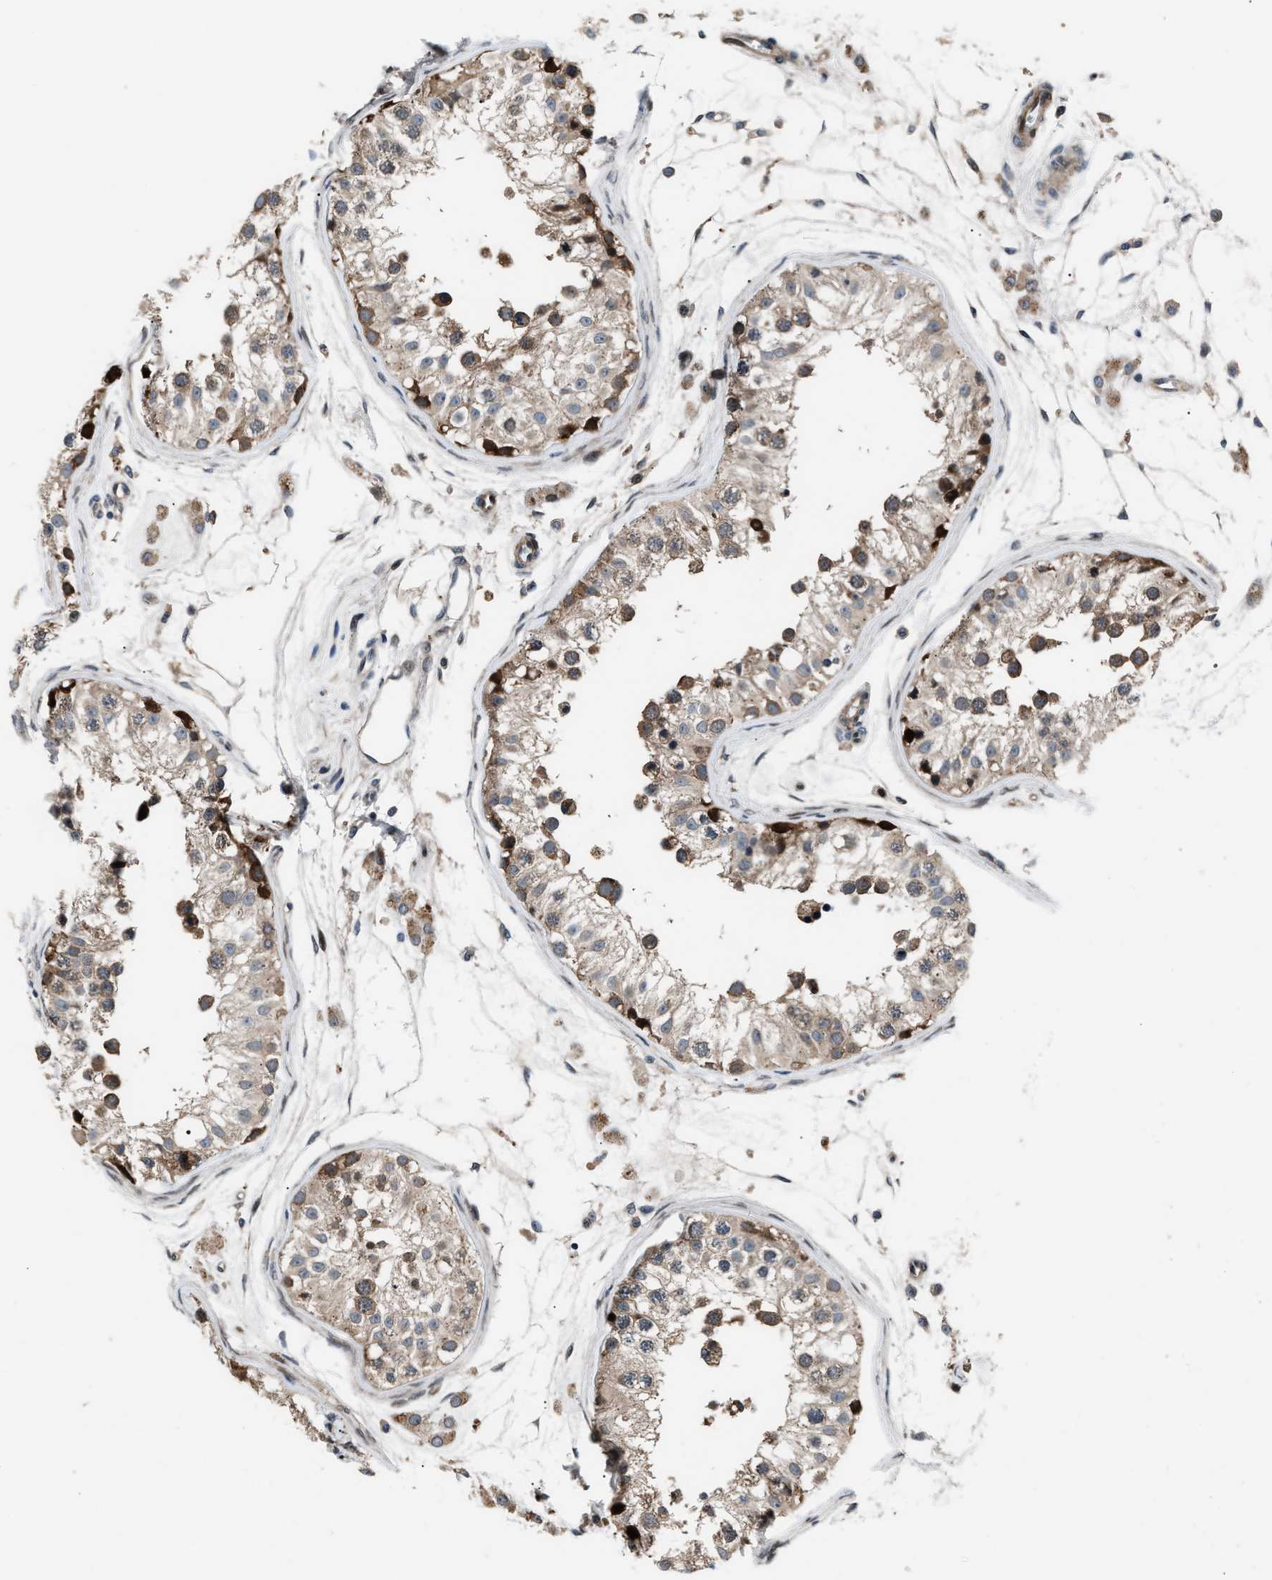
{"staining": {"intensity": "moderate", "quantity": ">75%", "location": "cytoplasmic/membranous"}, "tissue": "testis", "cell_type": "Cells in seminiferous ducts", "image_type": "normal", "snomed": [{"axis": "morphology", "description": "Normal tissue, NOS"}, {"axis": "morphology", "description": "Adenocarcinoma, metastatic, NOS"}, {"axis": "topography", "description": "Testis"}], "caption": "Immunohistochemistry (IHC) of normal testis displays medium levels of moderate cytoplasmic/membranous expression in approximately >75% of cells in seminiferous ducts. (brown staining indicates protein expression, while blue staining denotes nuclei).", "gene": "DYNC2I1", "patient": {"sex": "male", "age": 26}}